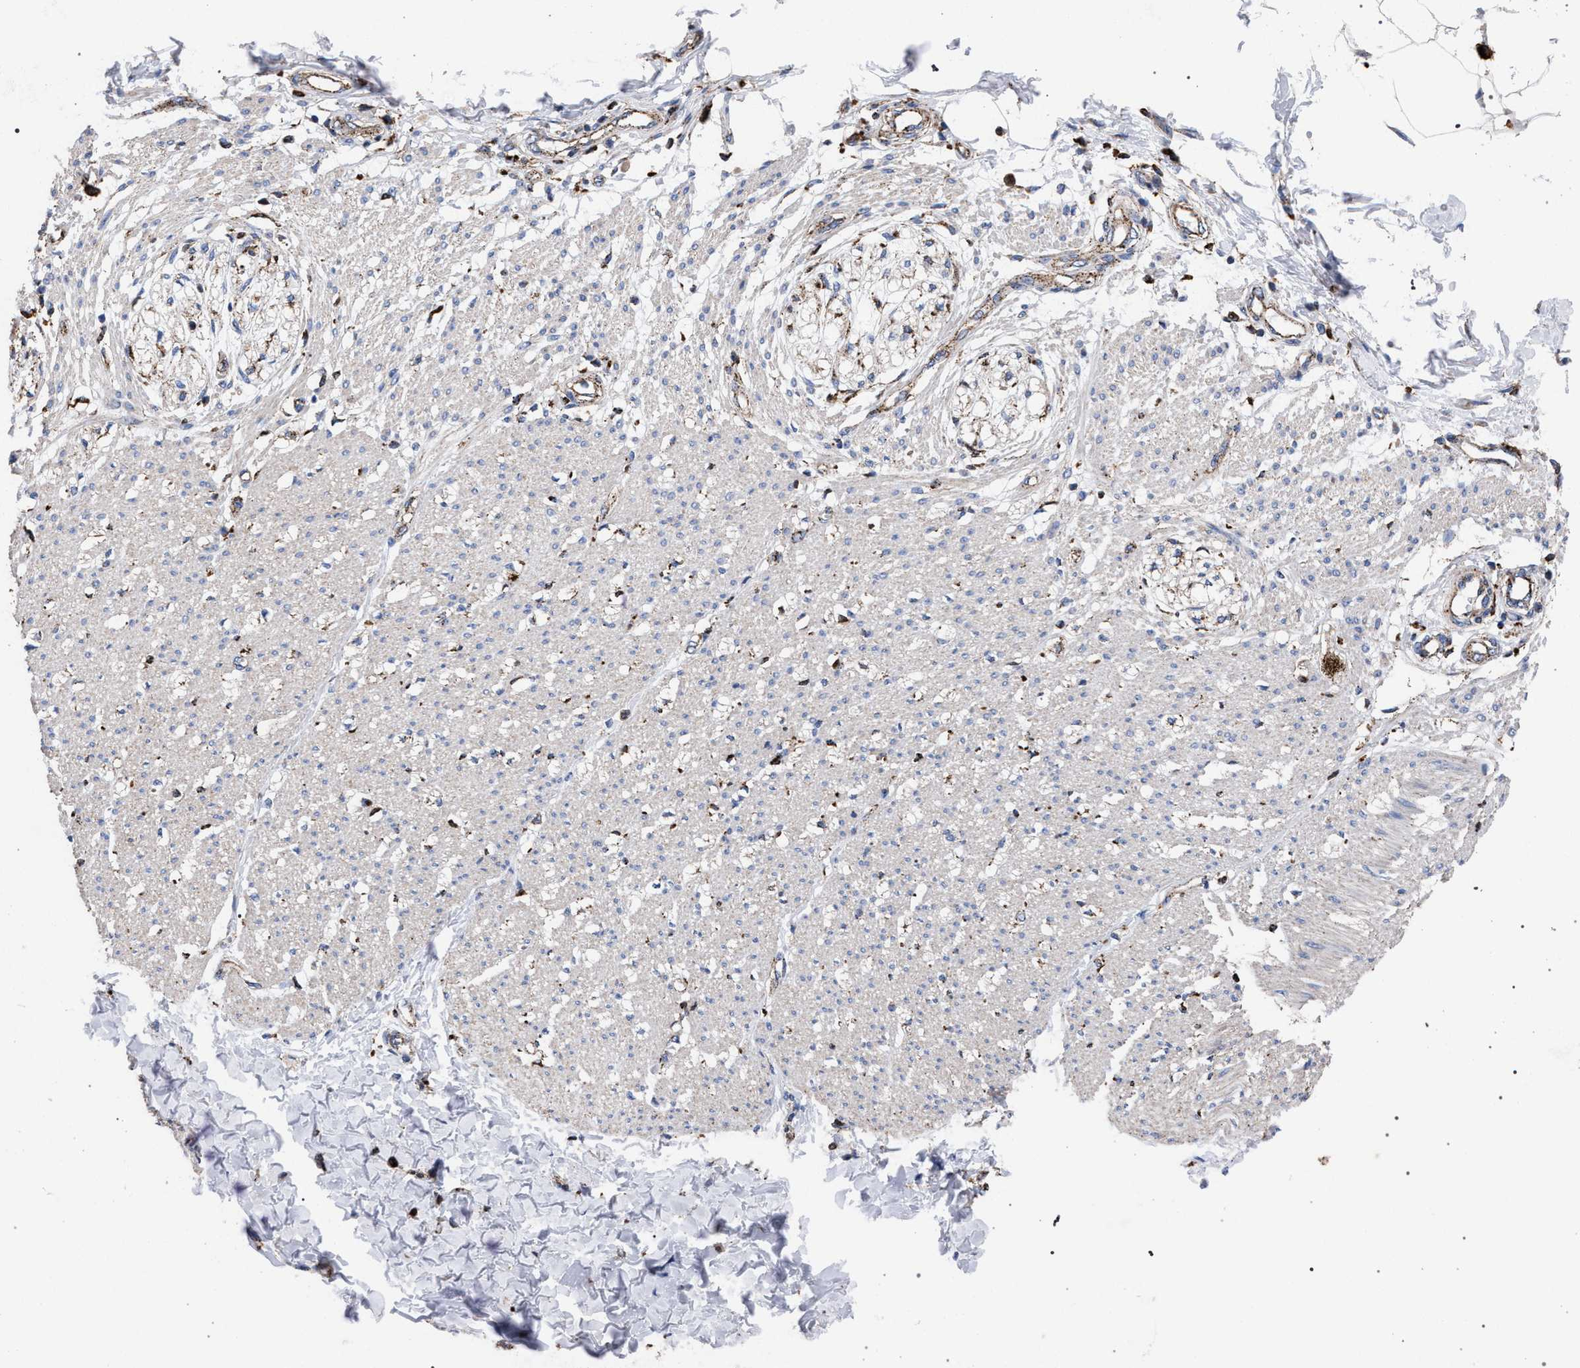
{"staining": {"intensity": "moderate", "quantity": "<25%", "location": "cytoplasmic/membranous"}, "tissue": "smooth muscle", "cell_type": "Smooth muscle cells", "image_type": "normal", "snomed": [{"axis": "morphology", "description": "Normal tissue, NOS"}, {"axis": "morphology", "description": "Adenocarcinoma, NOS"}, {"axis": "topography", "description": "Colon"}, {"axis": "topography", "description": "Peripheral nerve tissue"}], "caption": "IHC photomicrograph of normal human smooth muscle stained for a protein (brown), which reveals low levels of moderate cytoplasmic/membranous expression in about <25% of smooth muscle cells.", "gene": "PPT1", "patient": {"sex": "male", "age": 14}}